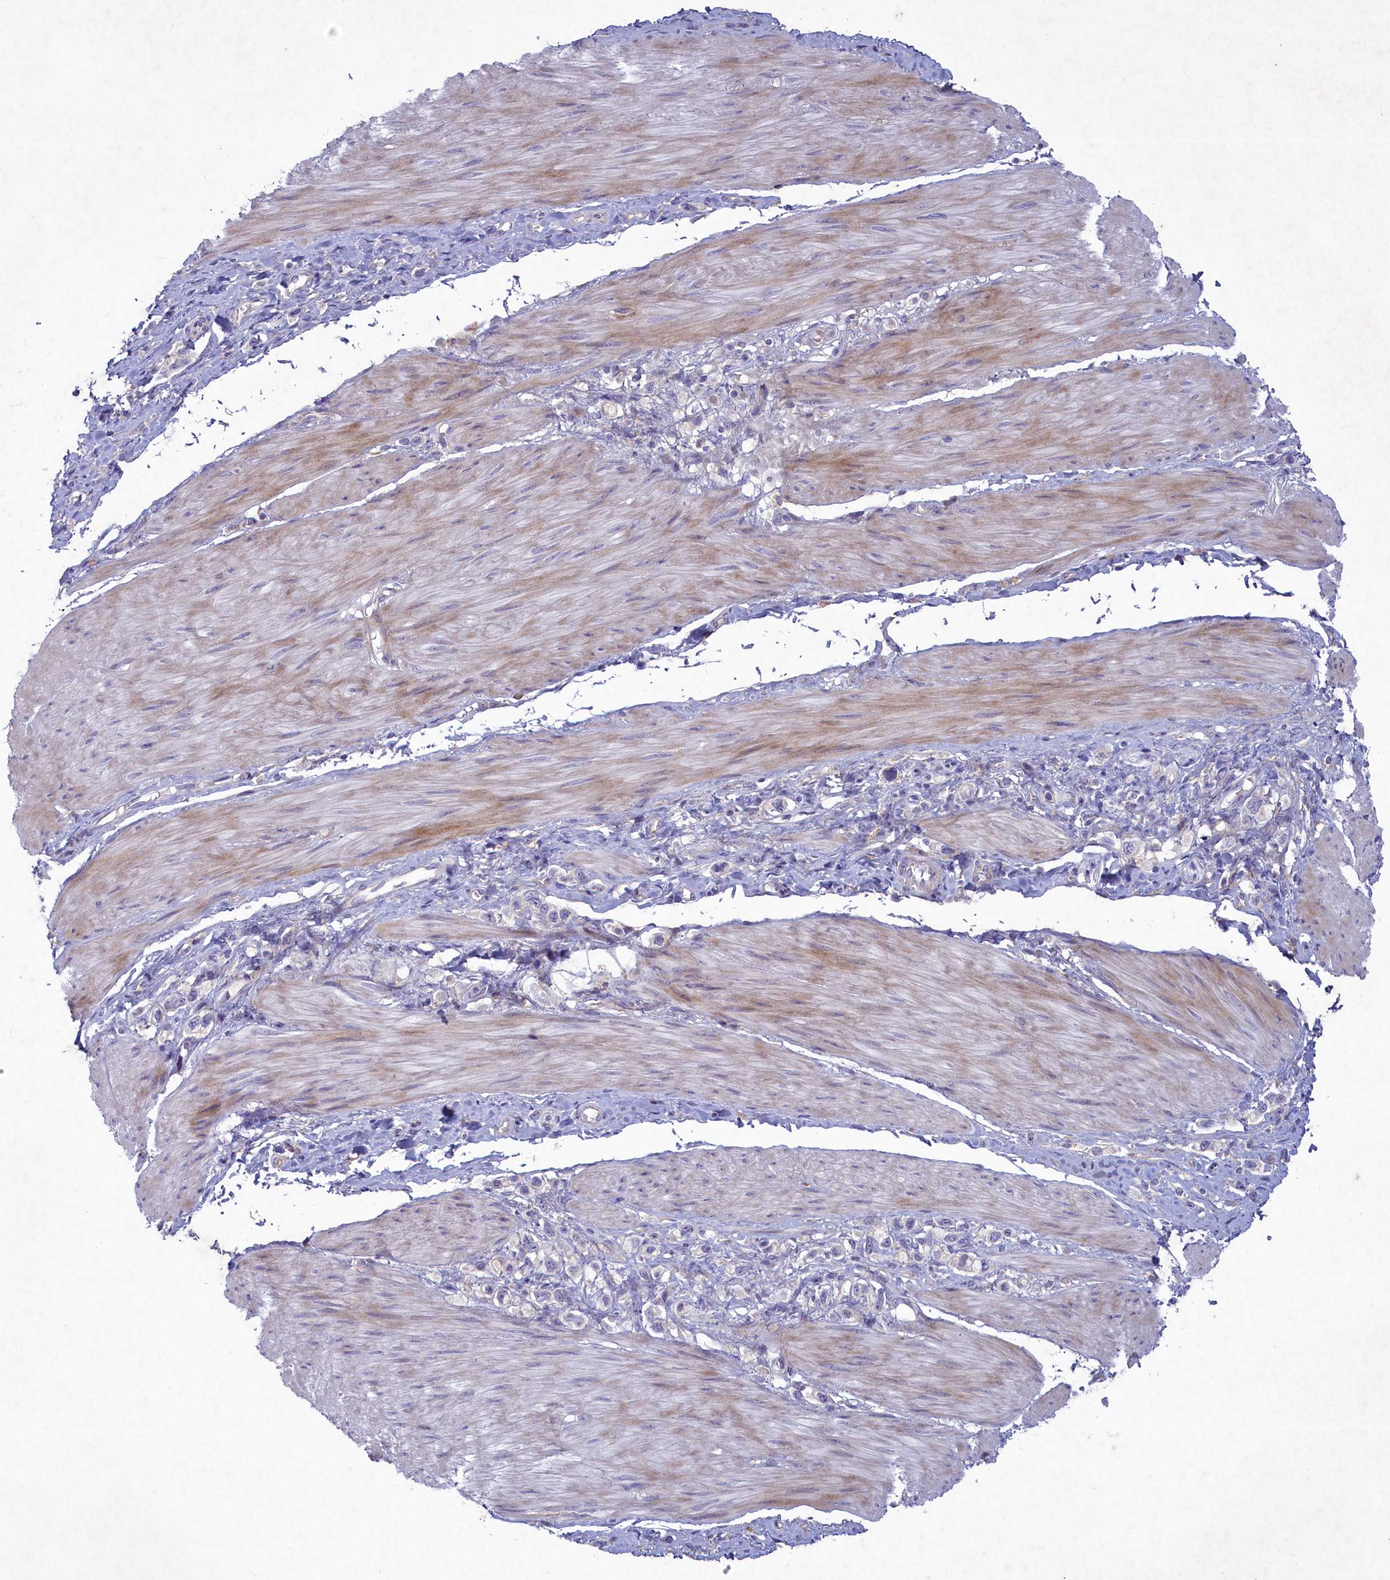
{"staining": {"intensity": "negative", "quantity": "none", "location": "none"}, "tissue": "stomach cancer", "cell_type": "Tumor cells", "image_type": "cancer", "snomed": [{"axis": "morphology", "description": "Adenocarcinoma, NOS"}, {"axis": "topography", "description": "Stomach"}], "caption": "Tumor cells show no significant protein staining in stomach adenocarcinoma.", "gene": "PLEKHG6", "patient": {"sex": "female", "age": 65}}